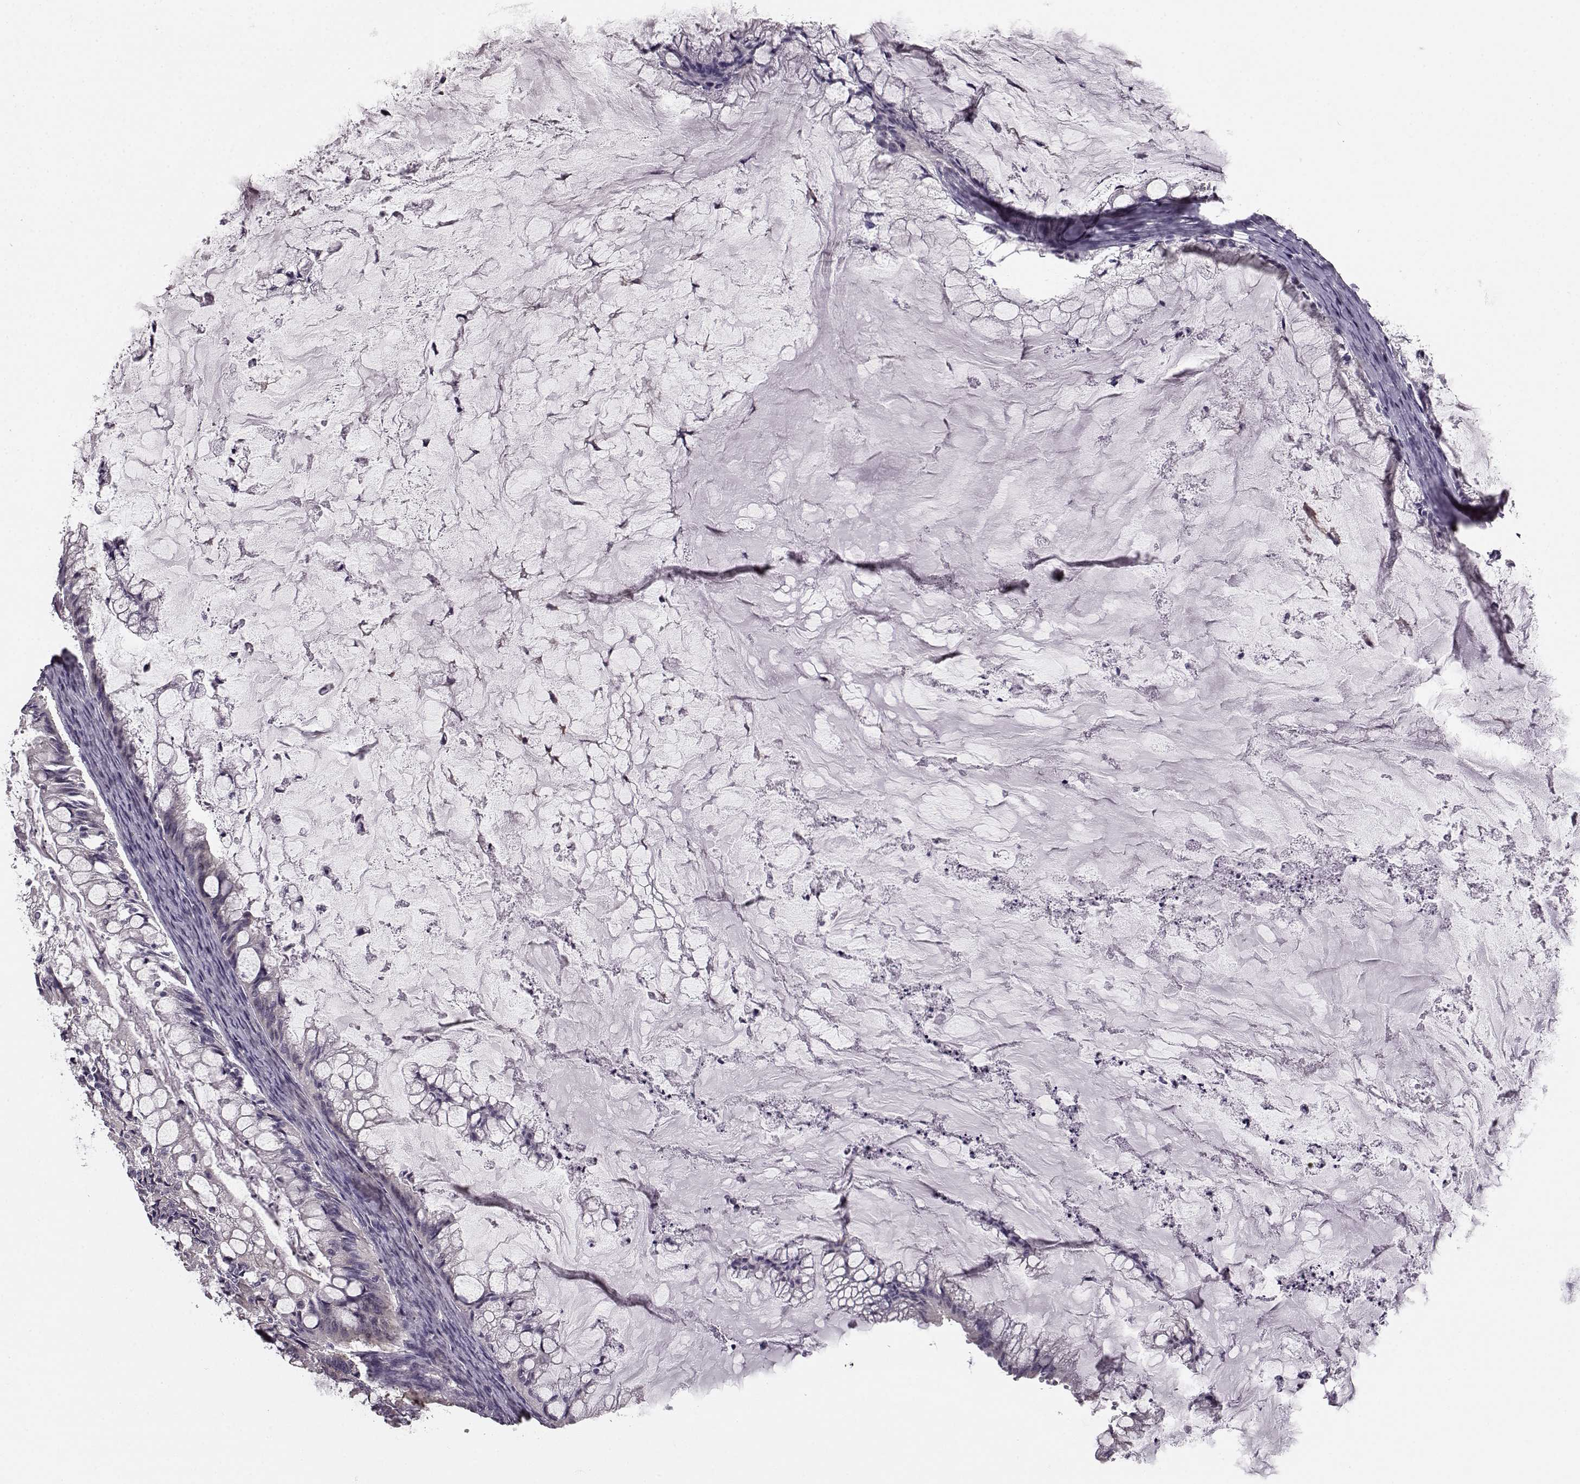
{"staining": {"intensity": "negative", "quantity": "none", "location": "none"}, "tissue": "ovarian cancer", "cell_type": "Tumor cells", "image_type": "cancer", "snomed": [{"axis": "morphology", "description": "Cystadenocarcinoma, mucinous, NOS"}, {"axis": "topography", "description": "Ovary"}], "caption": "Human ovarian cancer stained for a protein using immunohistochemistry displays no staining in tumor cells.", "gene": "GPR50", "patient": {"sex": "female", "age": 57}}